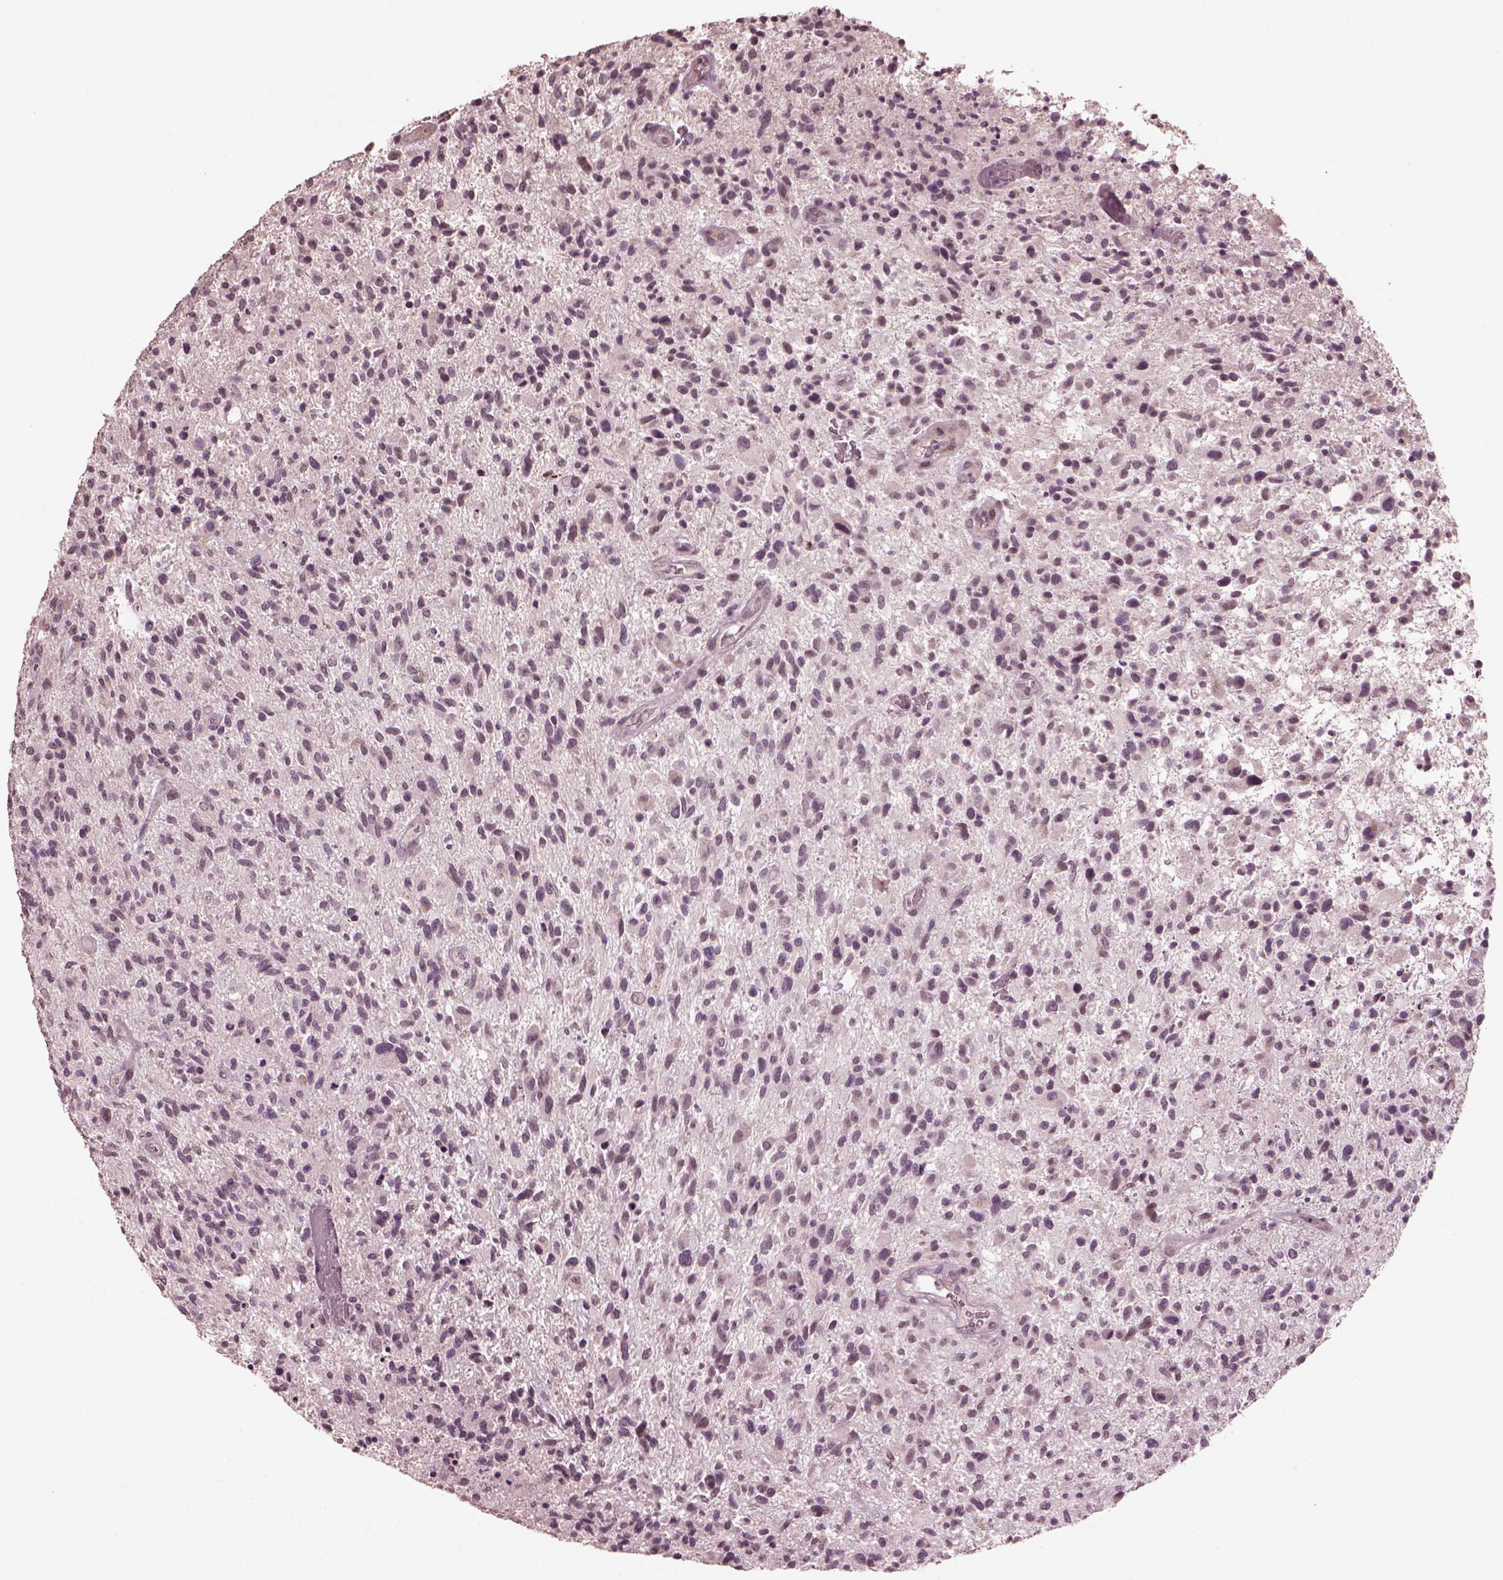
{"staining": {"intensity": "negative", "quantity": "none", "location": "none"}, "tissue": "glioma", "cell_type": "Tumor cells", "image_type": "cancer", "snomed": [{"axis": "morphology", "description": "Glioma, malignant, High grade"}, {"axis": "topography", "description": "Brain"}], "caption": "Immunohistochemistry (IHC) micrograph of neoplastic tissue: glioma stained with DAB reveals no significant protein expression in tumor cells.", "gene": "IL18RAP", "patient": {"sex": "male", "age": 47}}